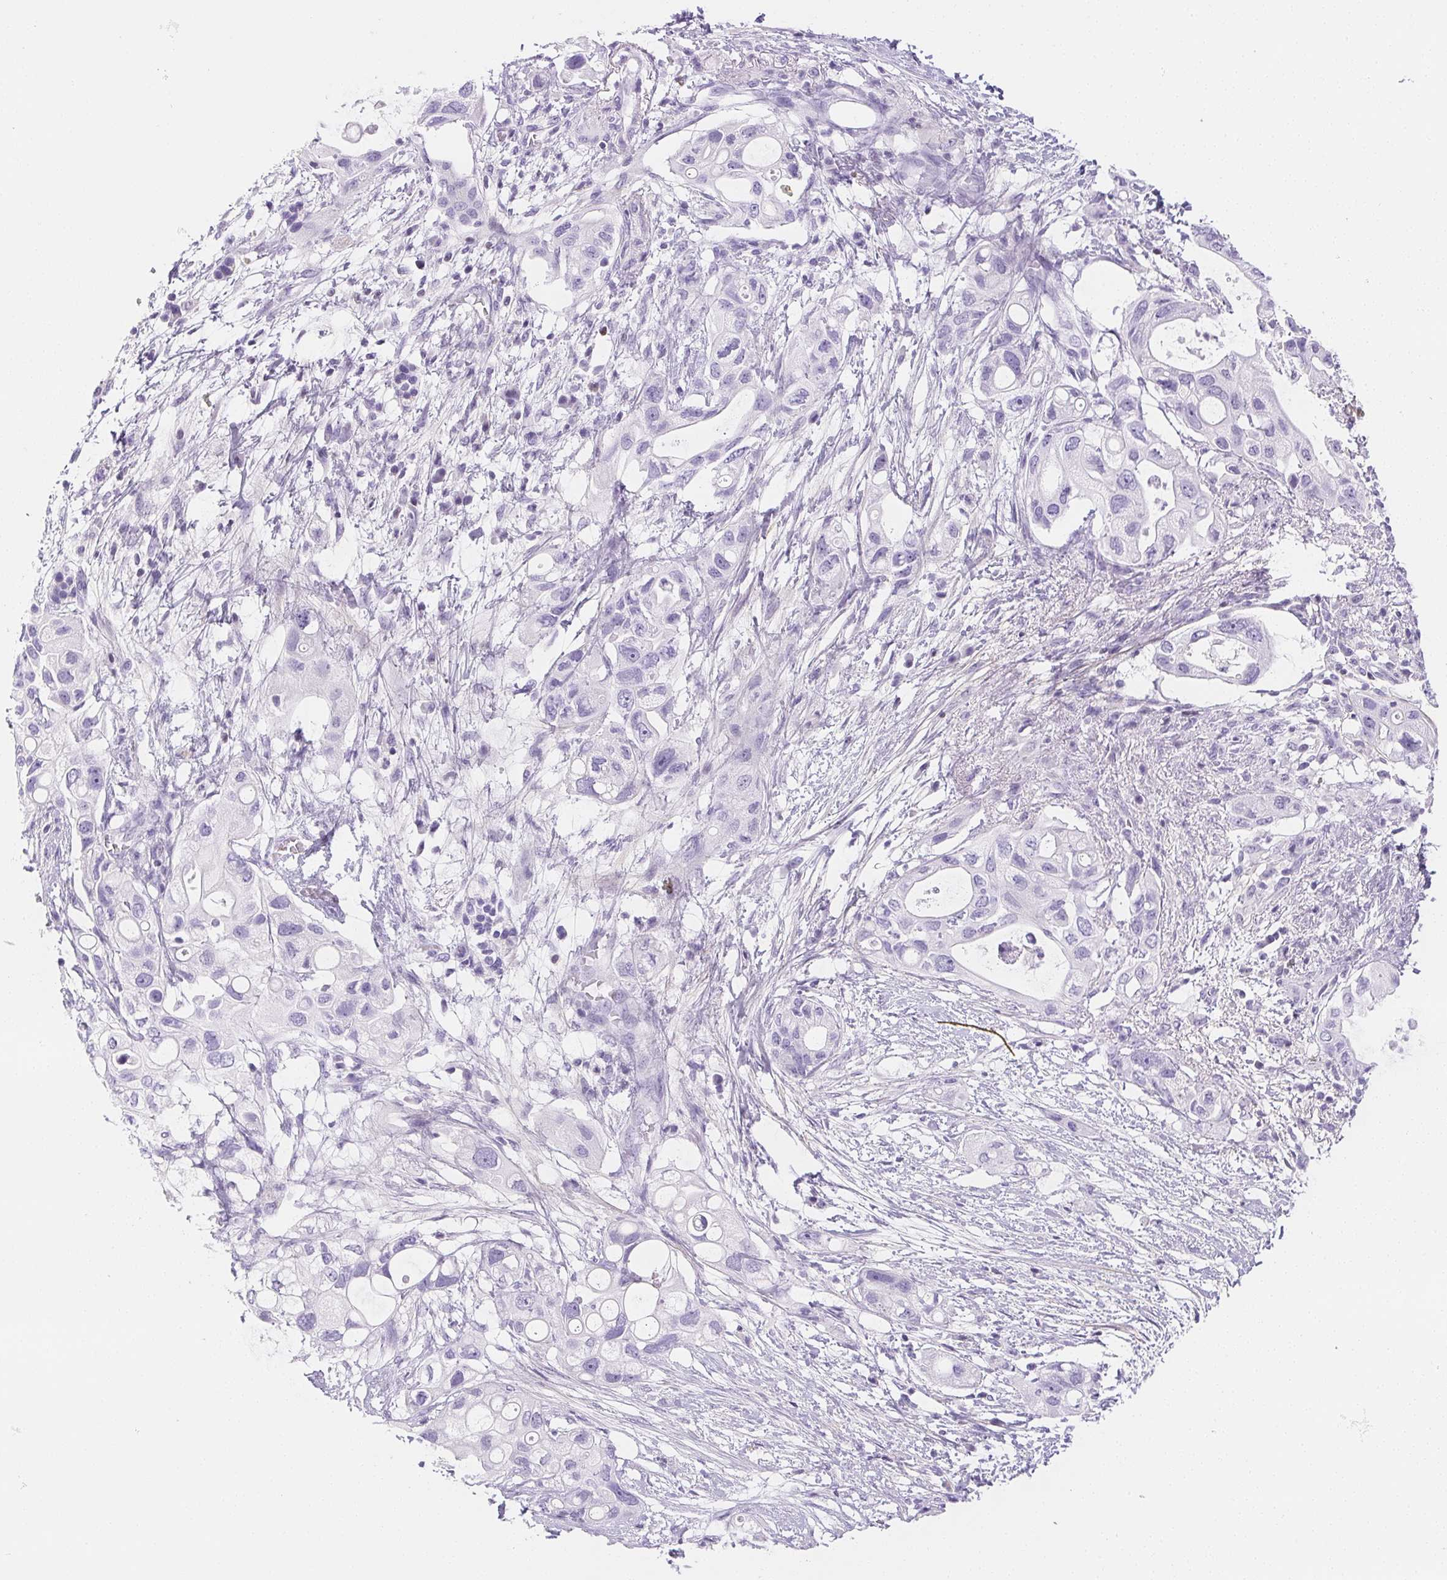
{"staining": {"intensity": "negative", "quantity": "none", "location": "none"}, "tissue": "pancreatic cancer", "cell_type": "Tumor cells", "image_type": "cancer", "snomed": [{"axis": "morphology", "description": "Adenocarcinoma, NOS"}, {"axis": "topography", "description": "Pancreas"}], "caption": "Immunohistochemical staining of human pancreatic cancer demonstrates no significant positivity in tumor cells.", "gene": "BEND2", "patient": {"sex": "female", "age": 72}}